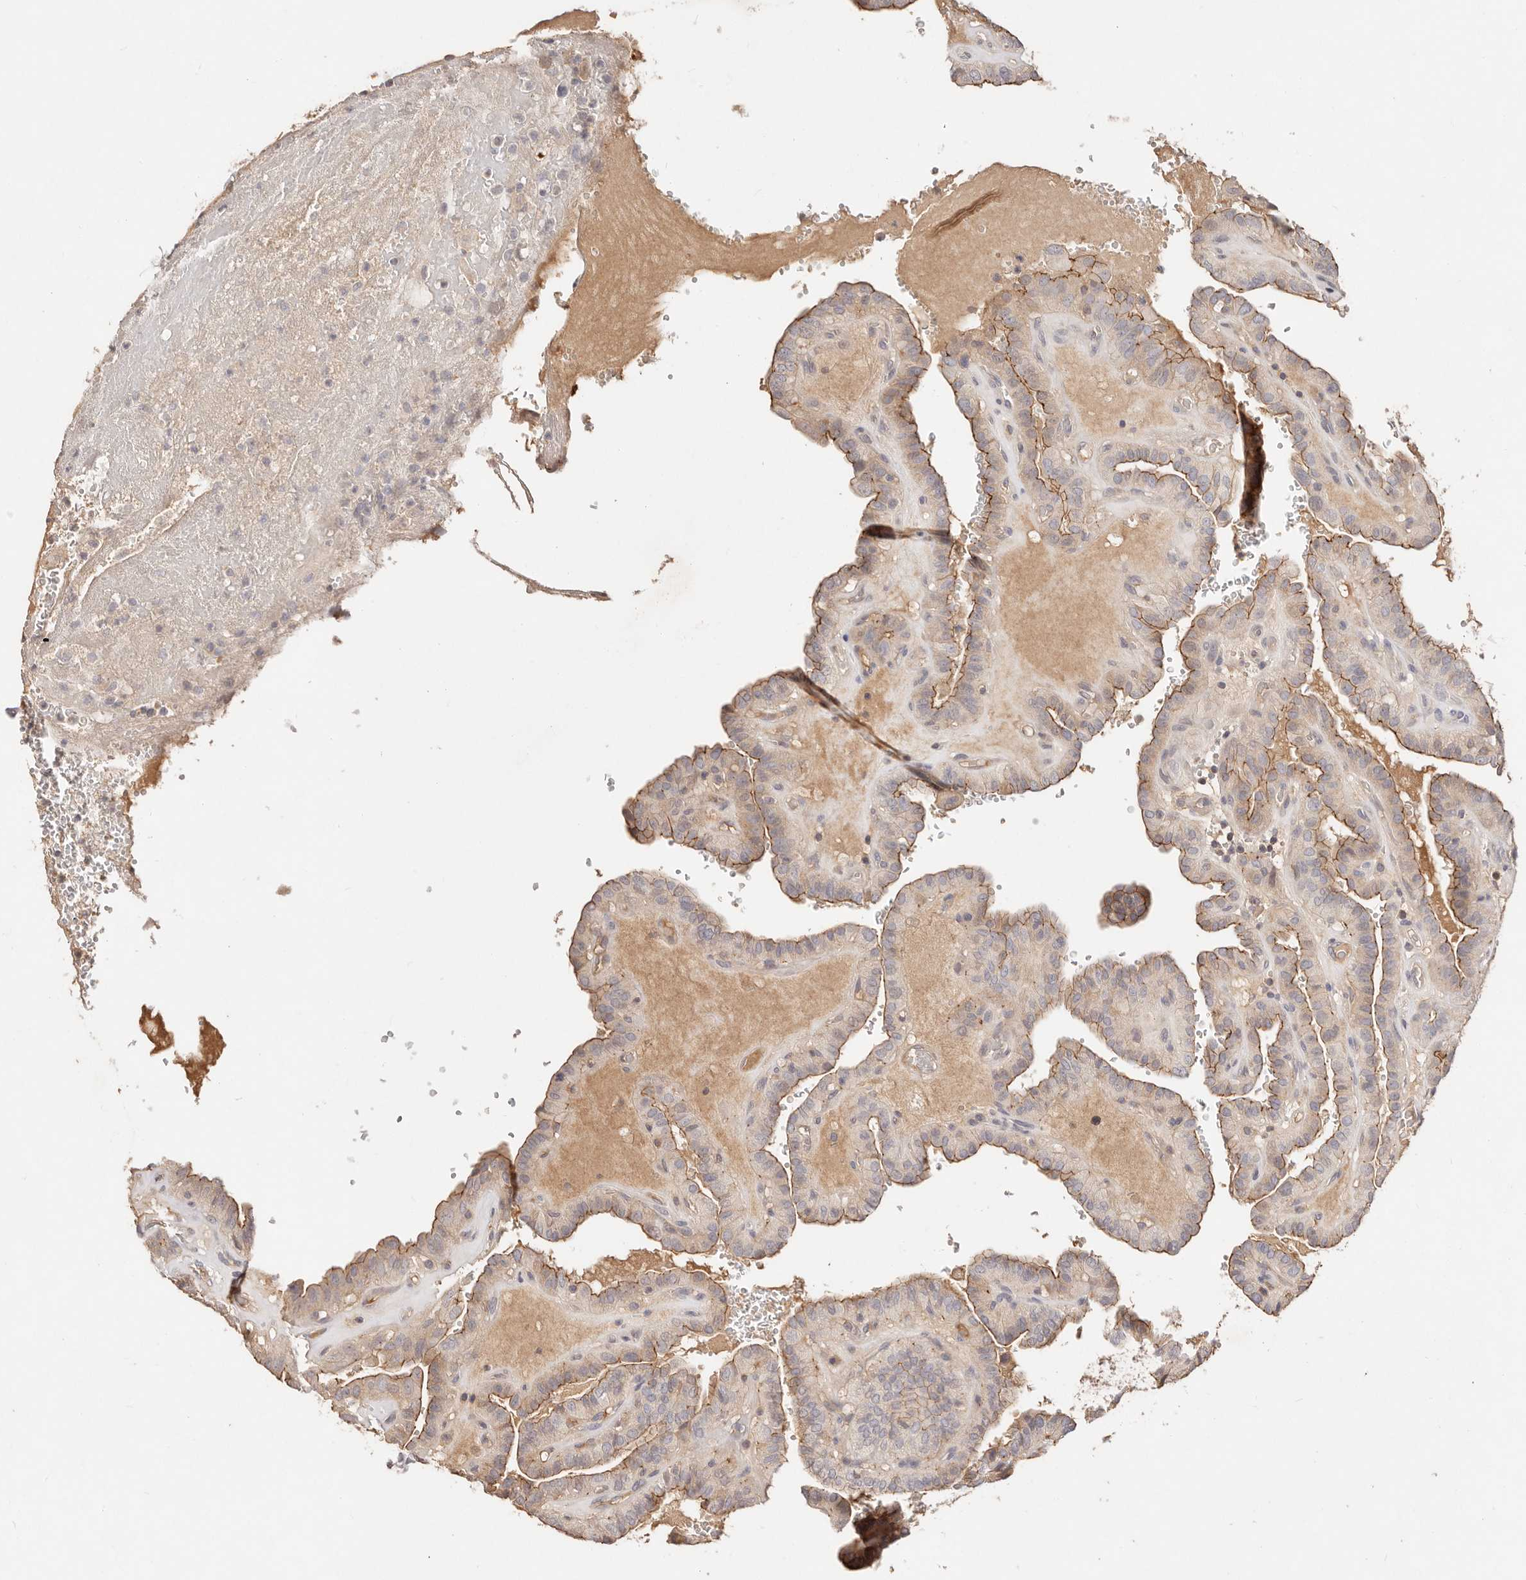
{"staining": {"intensity": "weak", "quantity": "25%-75%", "location": "cytoplasmic/membranous"}, "tissue": "thyroid cancer", "cell_type": "Tumor cells", "image_type": "cancer", "snomed": [{"axis": "morphology", "description": "Papillary adenocarcinoma, NOS"}, {"axis": "topography", "description": "Thyroid gland"}], "caption": "Immunohistochemistry (IHC) (DAB) staining of human thyroid cancer demonstrates weak cytoplasmic/membranous protein staining in about 25%-75% of tumor cells. The protein of interest is shown in brown color, while the nuclei are stained blue.", "gene": "CXADR", "patient": {"sex": "male", "age": 77}}